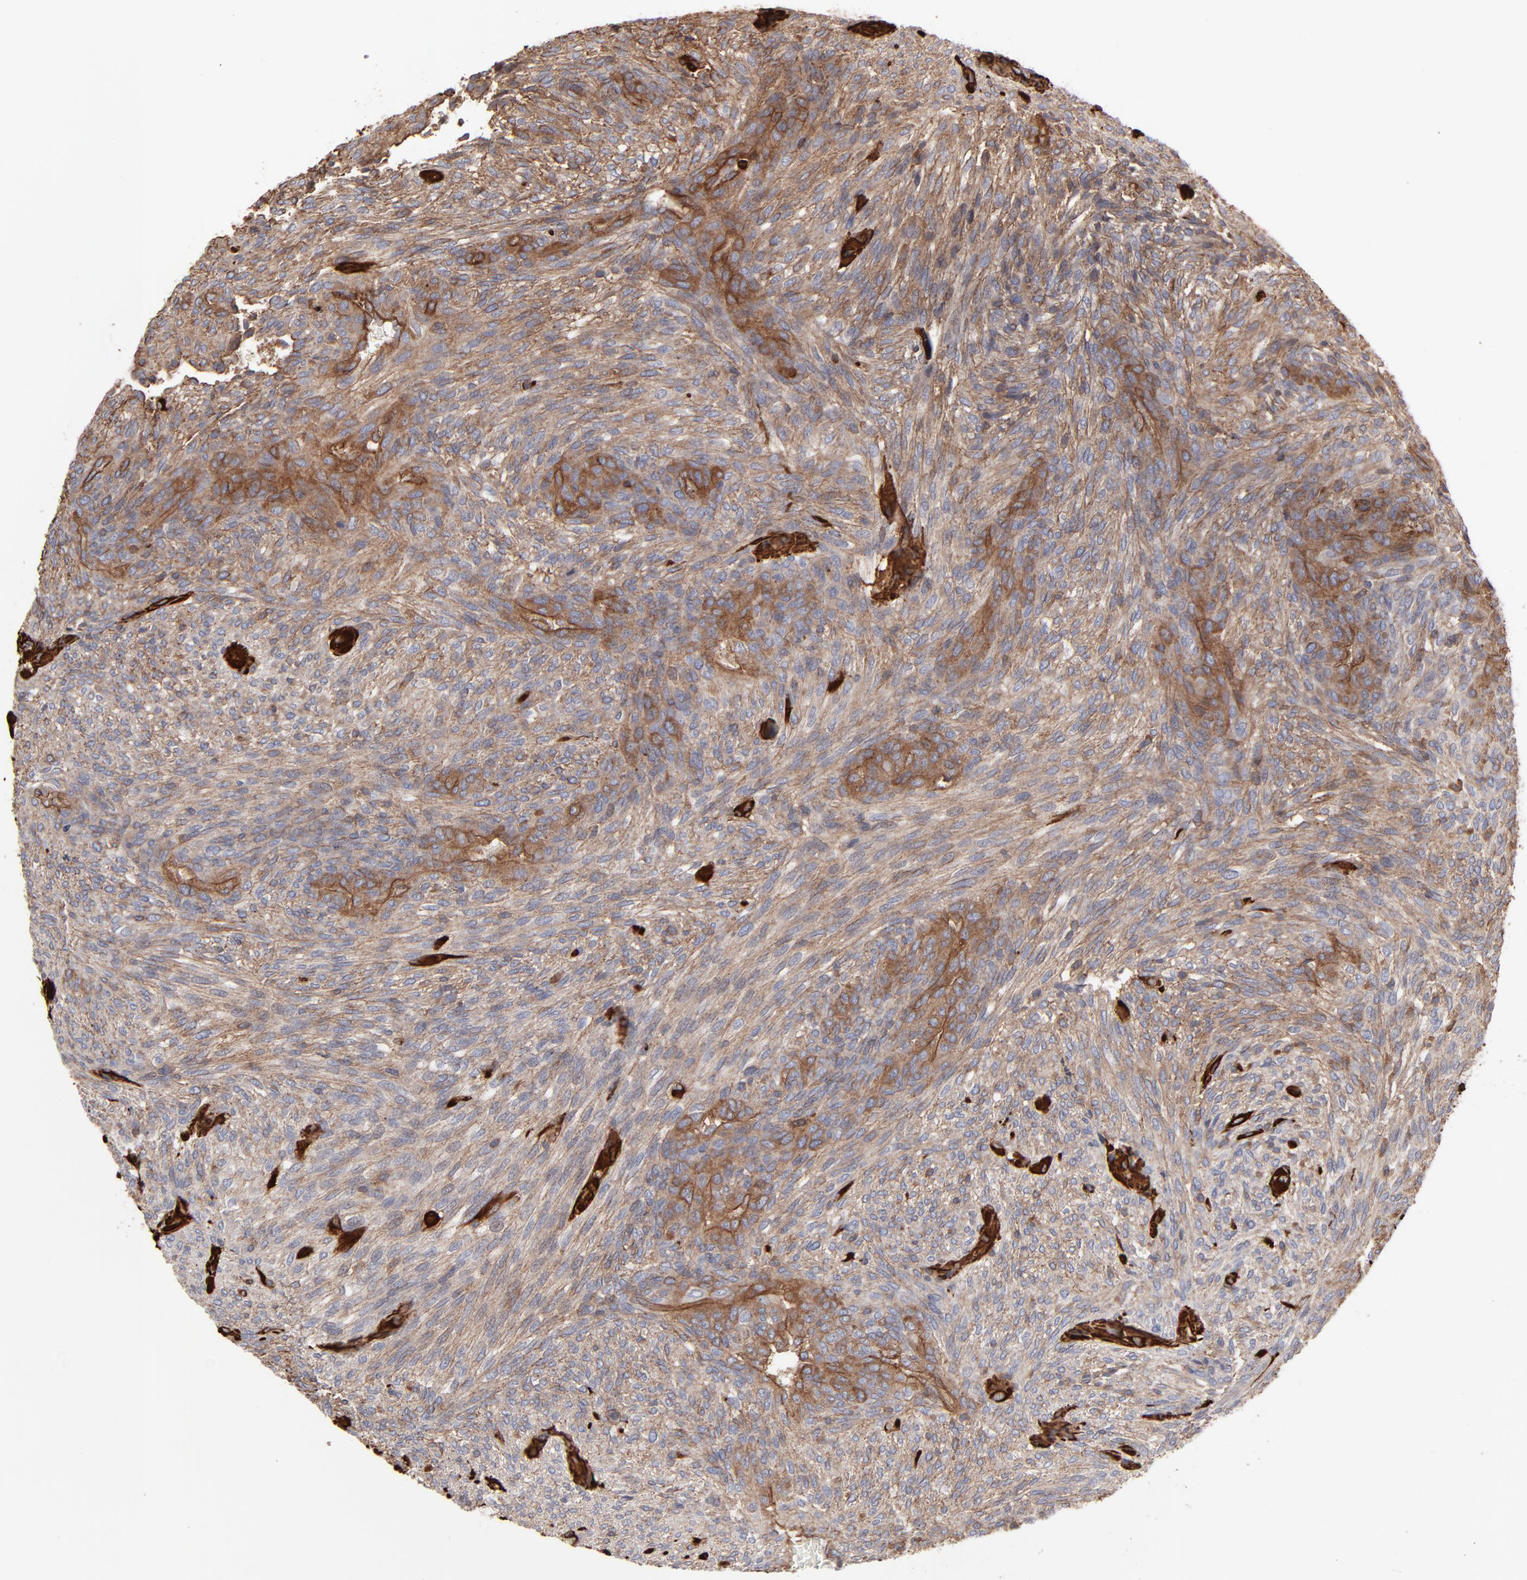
{"staining": {"intensity": "strong", "quantity": ">75%", "location": "cytoplasmic/membranous"}, "tissue": "glioma", "cell_type": "Tumor cells", "image_type": "cancer", "snomed": [{"axis": "morphology", "description": "Glioma, malignant, High grade"}, {"axis": "topography", "description": "Cerebral cortex"}], "caption": "An image showing strong cytoplasmic/membranous expression in about >75% of tumor cells in malignant glioma (high-grade), as visualized by brown immunohistochemical staining.", "gene": "PXN", "patient": {"sex": "female", "age": 55}}